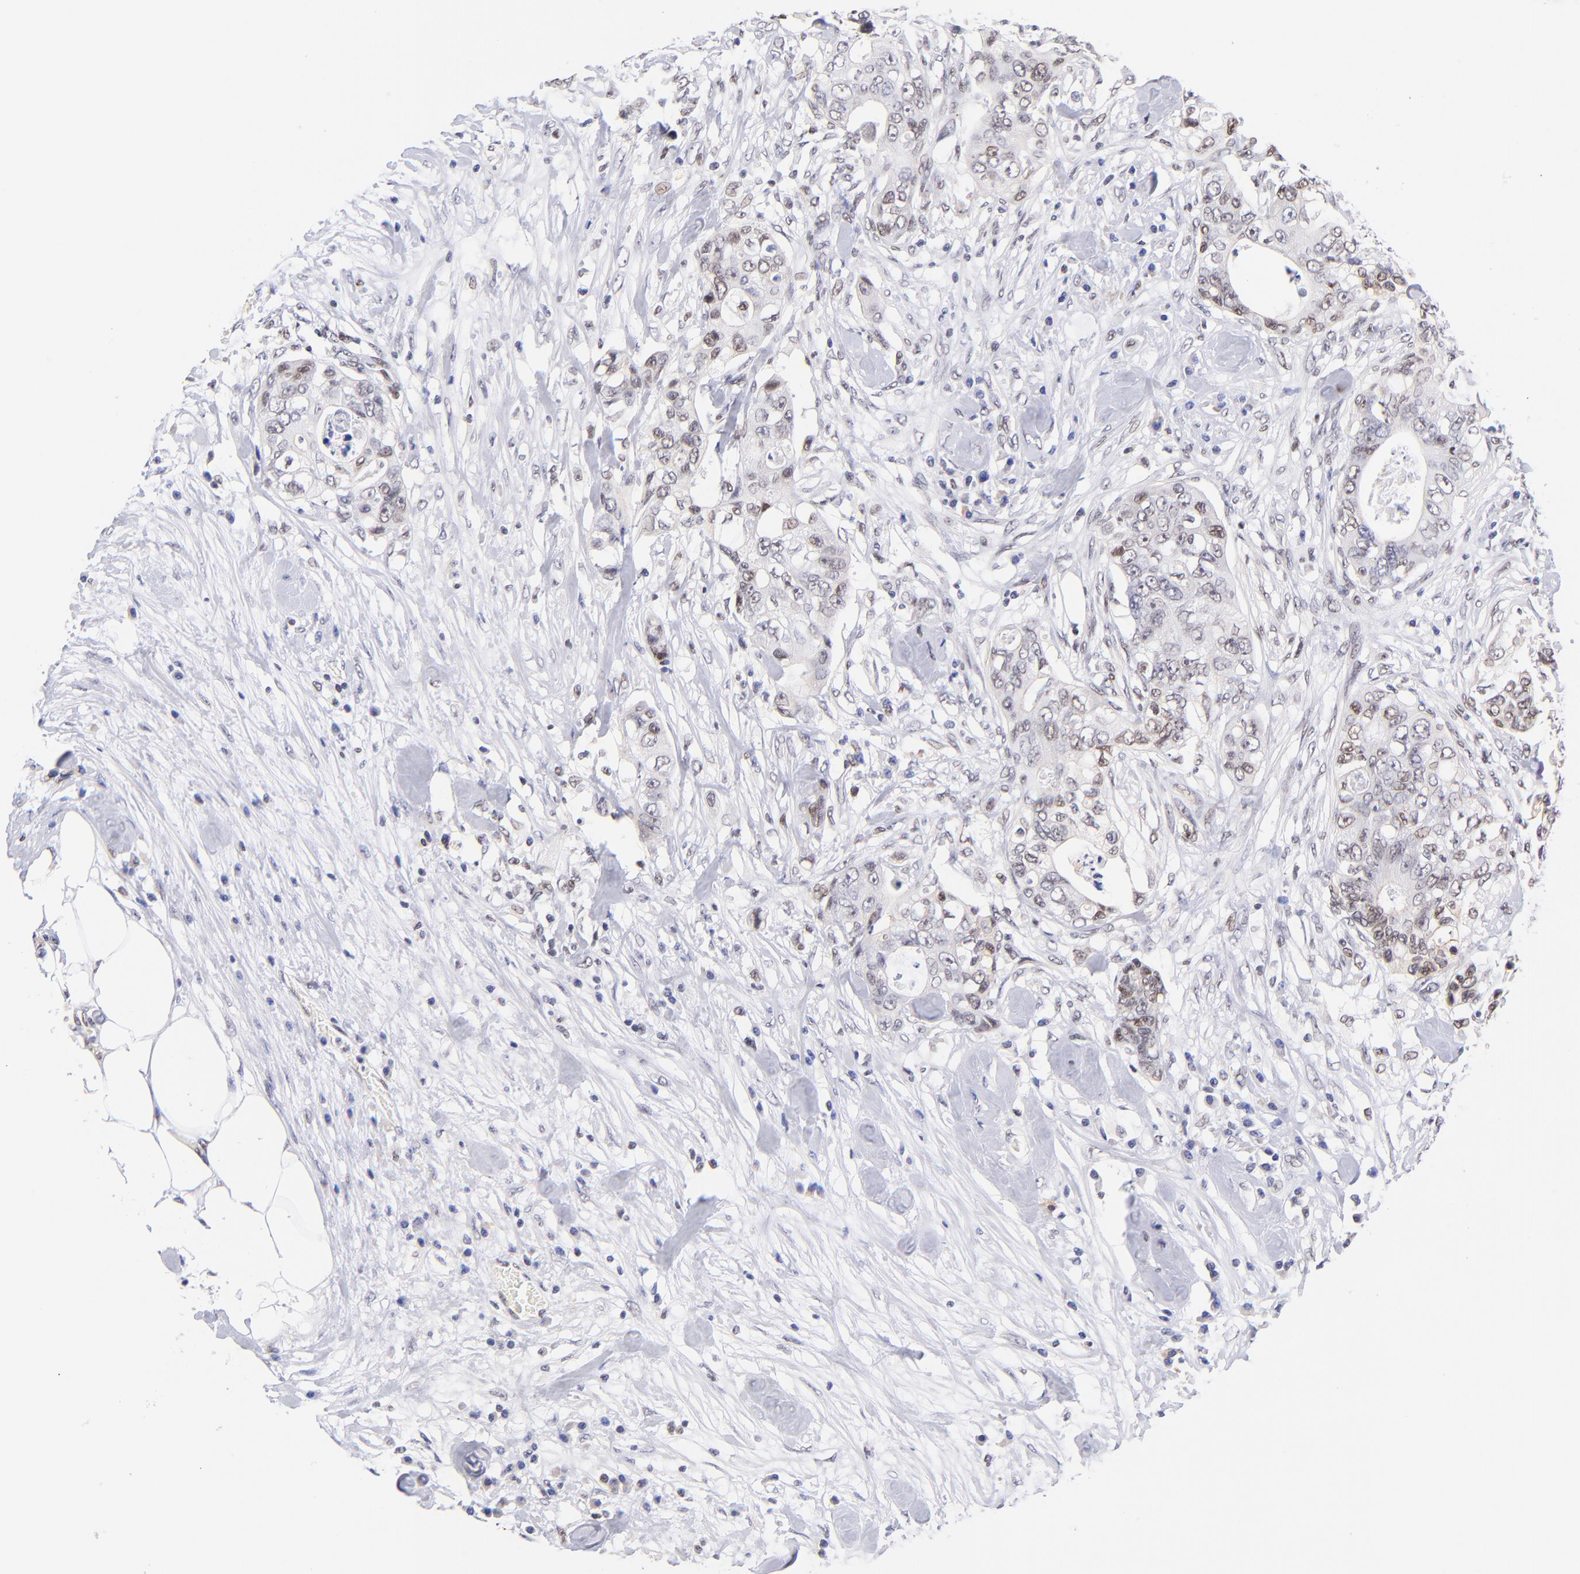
{"staining": {"intensity": "weak", "quantity": ">75%", "location": "nuclear"}, "tissue": "colorectal cancer", "cell_type": "Tumor cells", "image_type": "cancer", "snomed": [{"axis": "morphology", "description": "Adenocarcinoma, NOS"}, {"axis": "topography", "description": "Rectum"}], "caption": "This image shows IHC staining of human colorectal adenocarcinoma, with low weak nuclear positivity in approximately >75% of tumor cells.", "gene": "MIDEAS", "patient": {"sex": "female", "age": 57}}